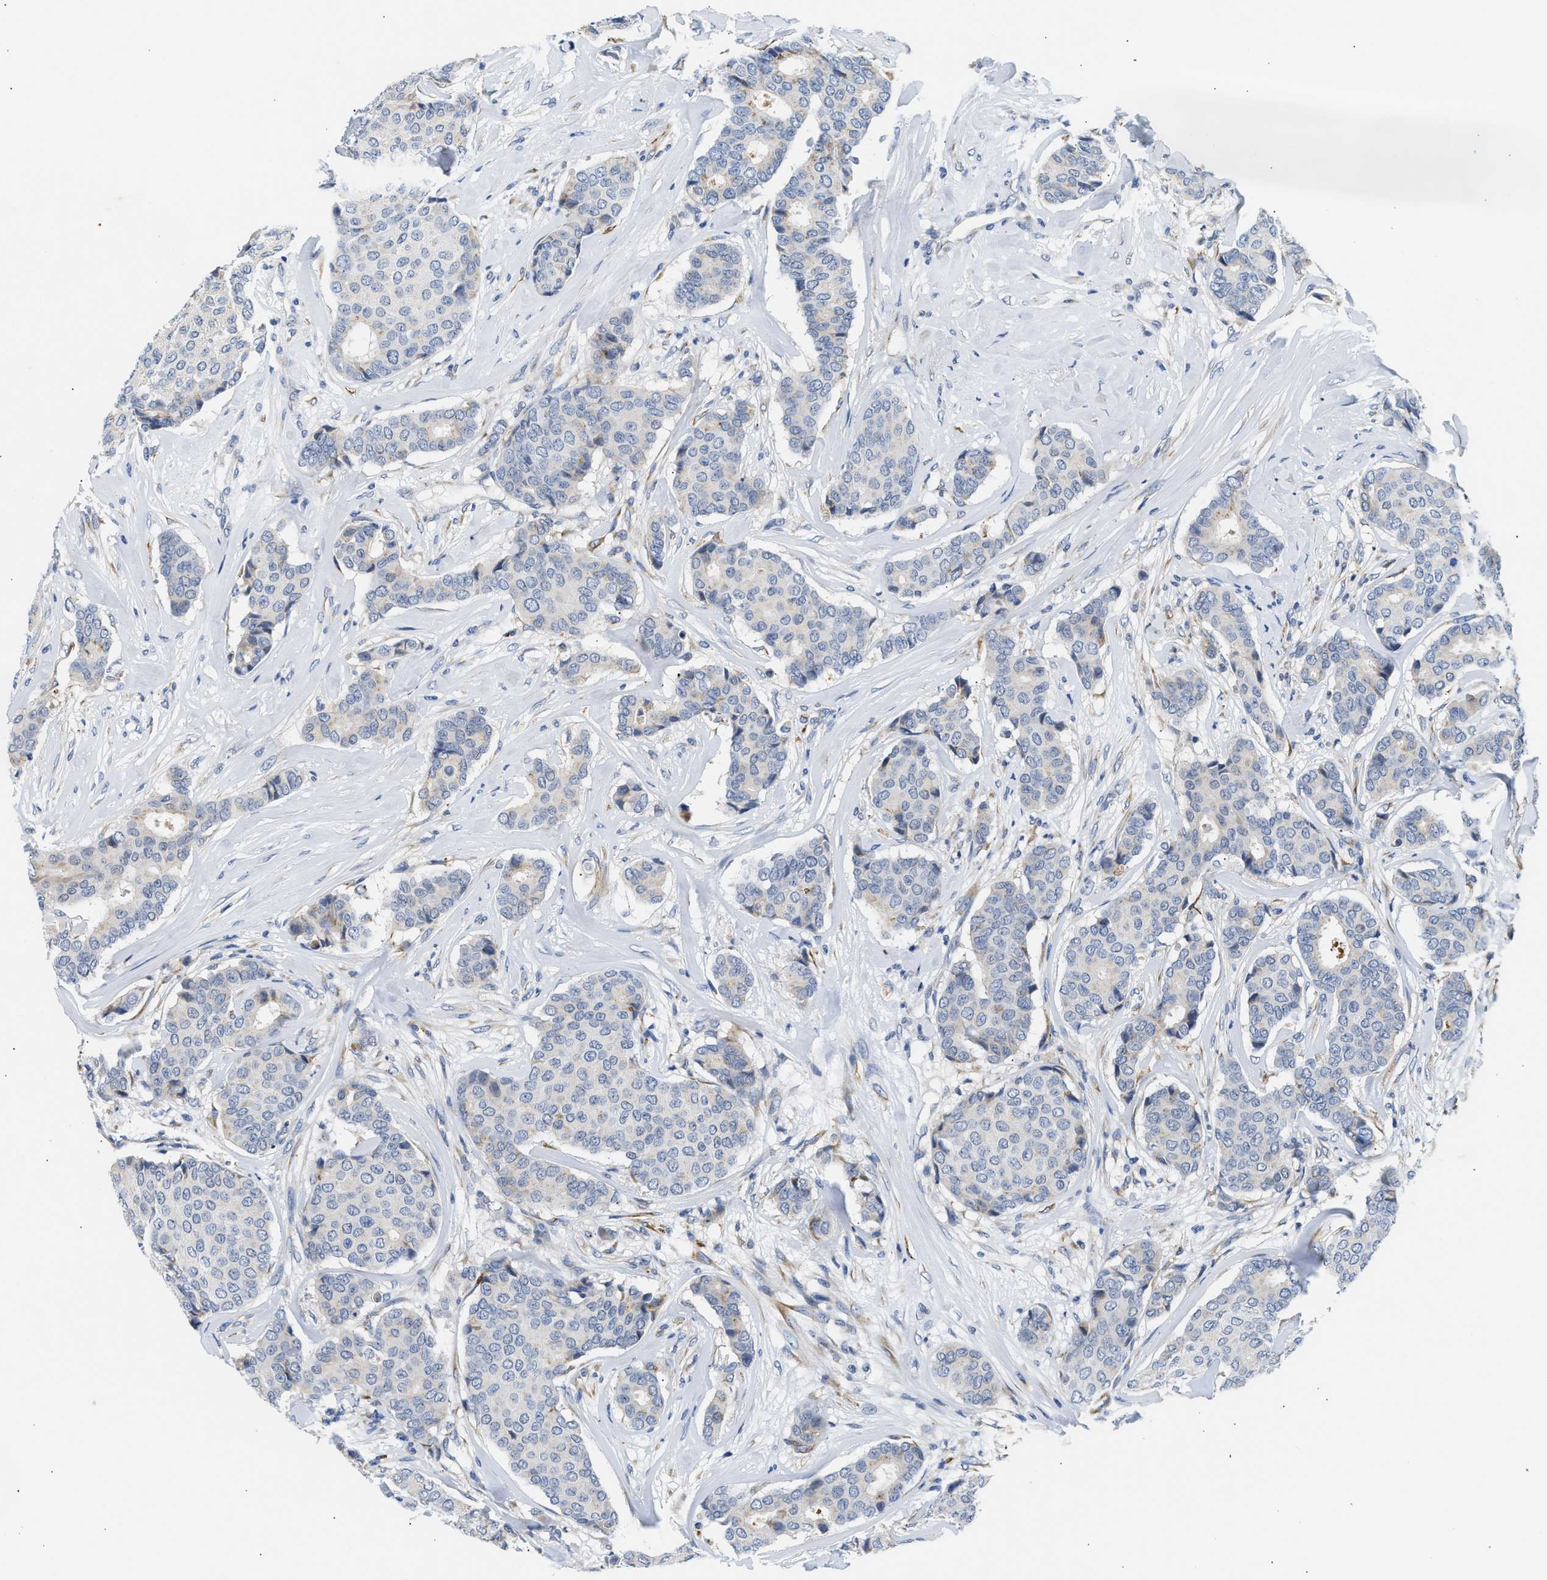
{"staining": {"intensity": "negative", "quantity": "none", "location": "none"}, "tissue": "breast cancer", "cell_type": "Tumor cells", "image_type": "cancer", "snomed": [{"axis": "morphology", "description": "Duct carcinoma"}, {"axis": "topography", "description": "Breast"}], "caption": "Breast cancer (infiltrating ductal carcinoma) was stained to show a protein in brown. There is no significant expression in tumor cells.", "gene": "PPM1L", "patient": {"sex": "female", "age": 75}}